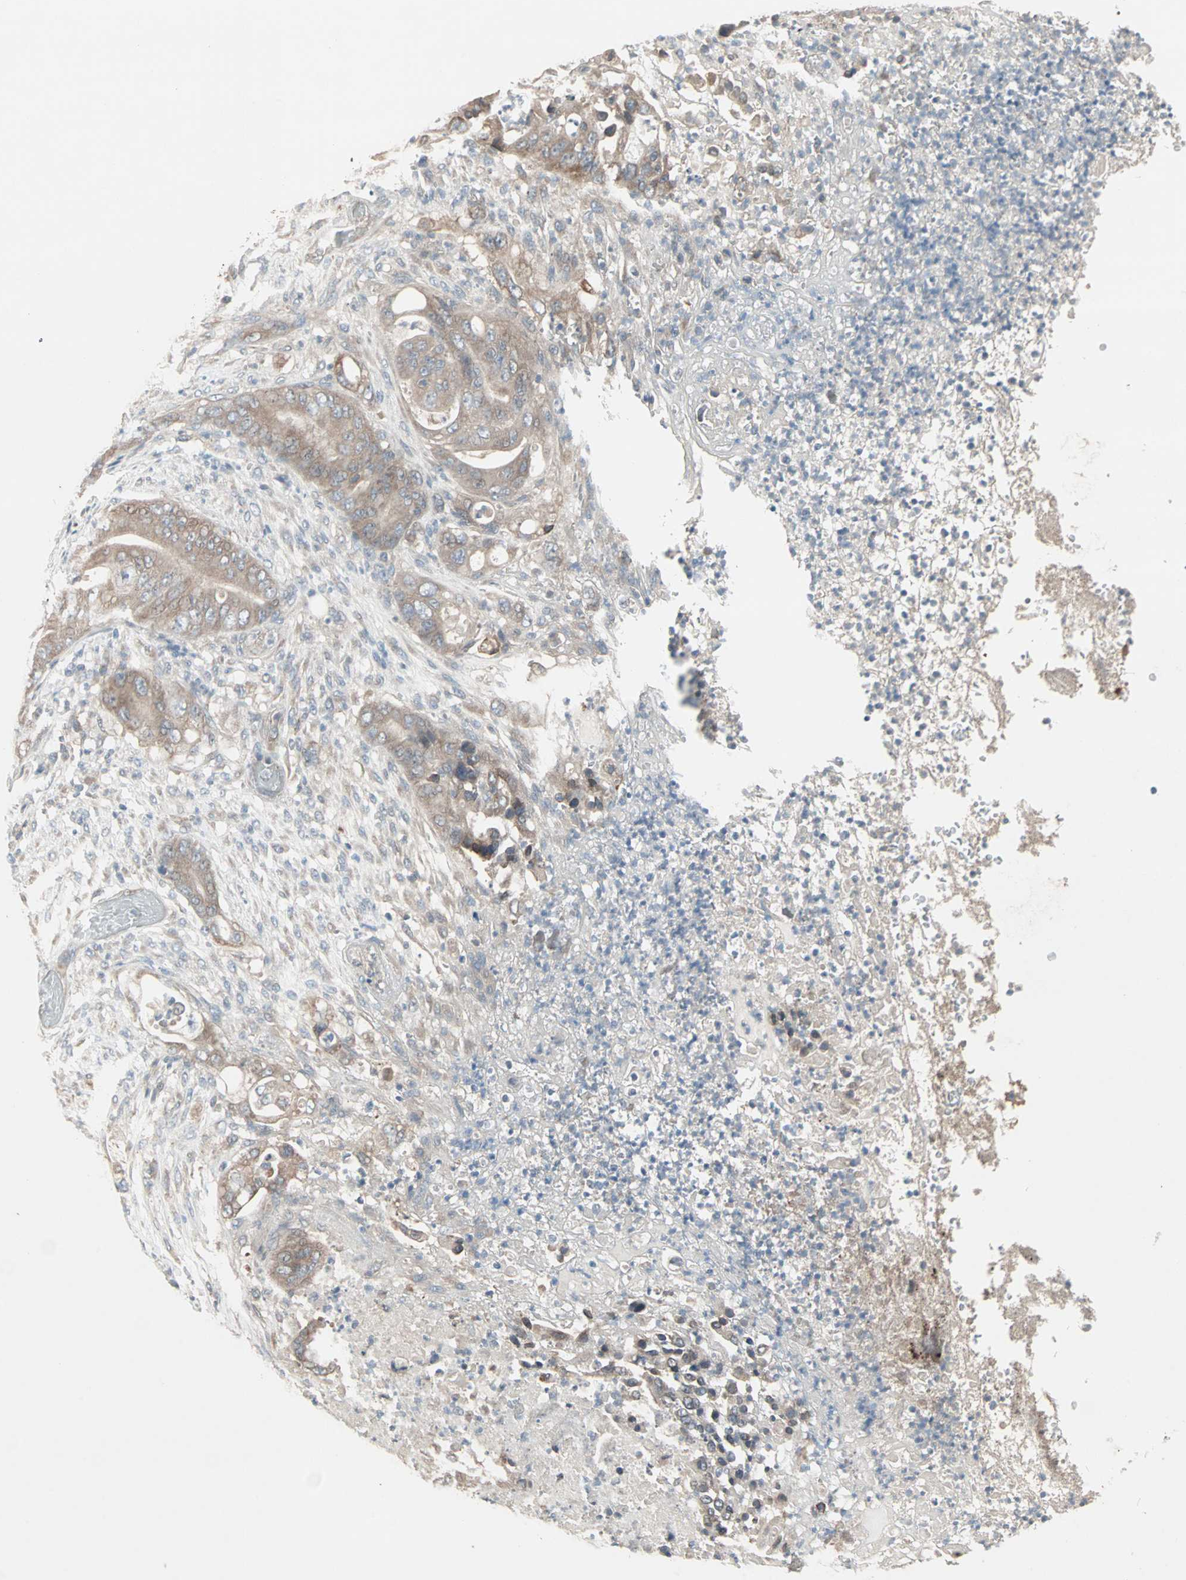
{"staining": {"intensity": "weak", "quantity": "25%-75%", "location": "cytoplasmic/membranous"}, "tissue": "stomach cancer", "cell_type": "Tumor cells", "image_type": "cancer", "snomed": [{"axis": "morphology", "description": "Adenocarcinoma, NOS"}, {"axis": "topography", "description": "Stomach"}], "caption": "Immunohistochemical staining of stomach cancer demonstrates low levels of weak cytoplasmic/membranous expression in approximately 25%-75% of tumor cells. (IHC, brightfield microscopy, high magnification).", "gene": "JMJD7-PLA2G4B", "patient": {"sex": "female", "age": 73}}